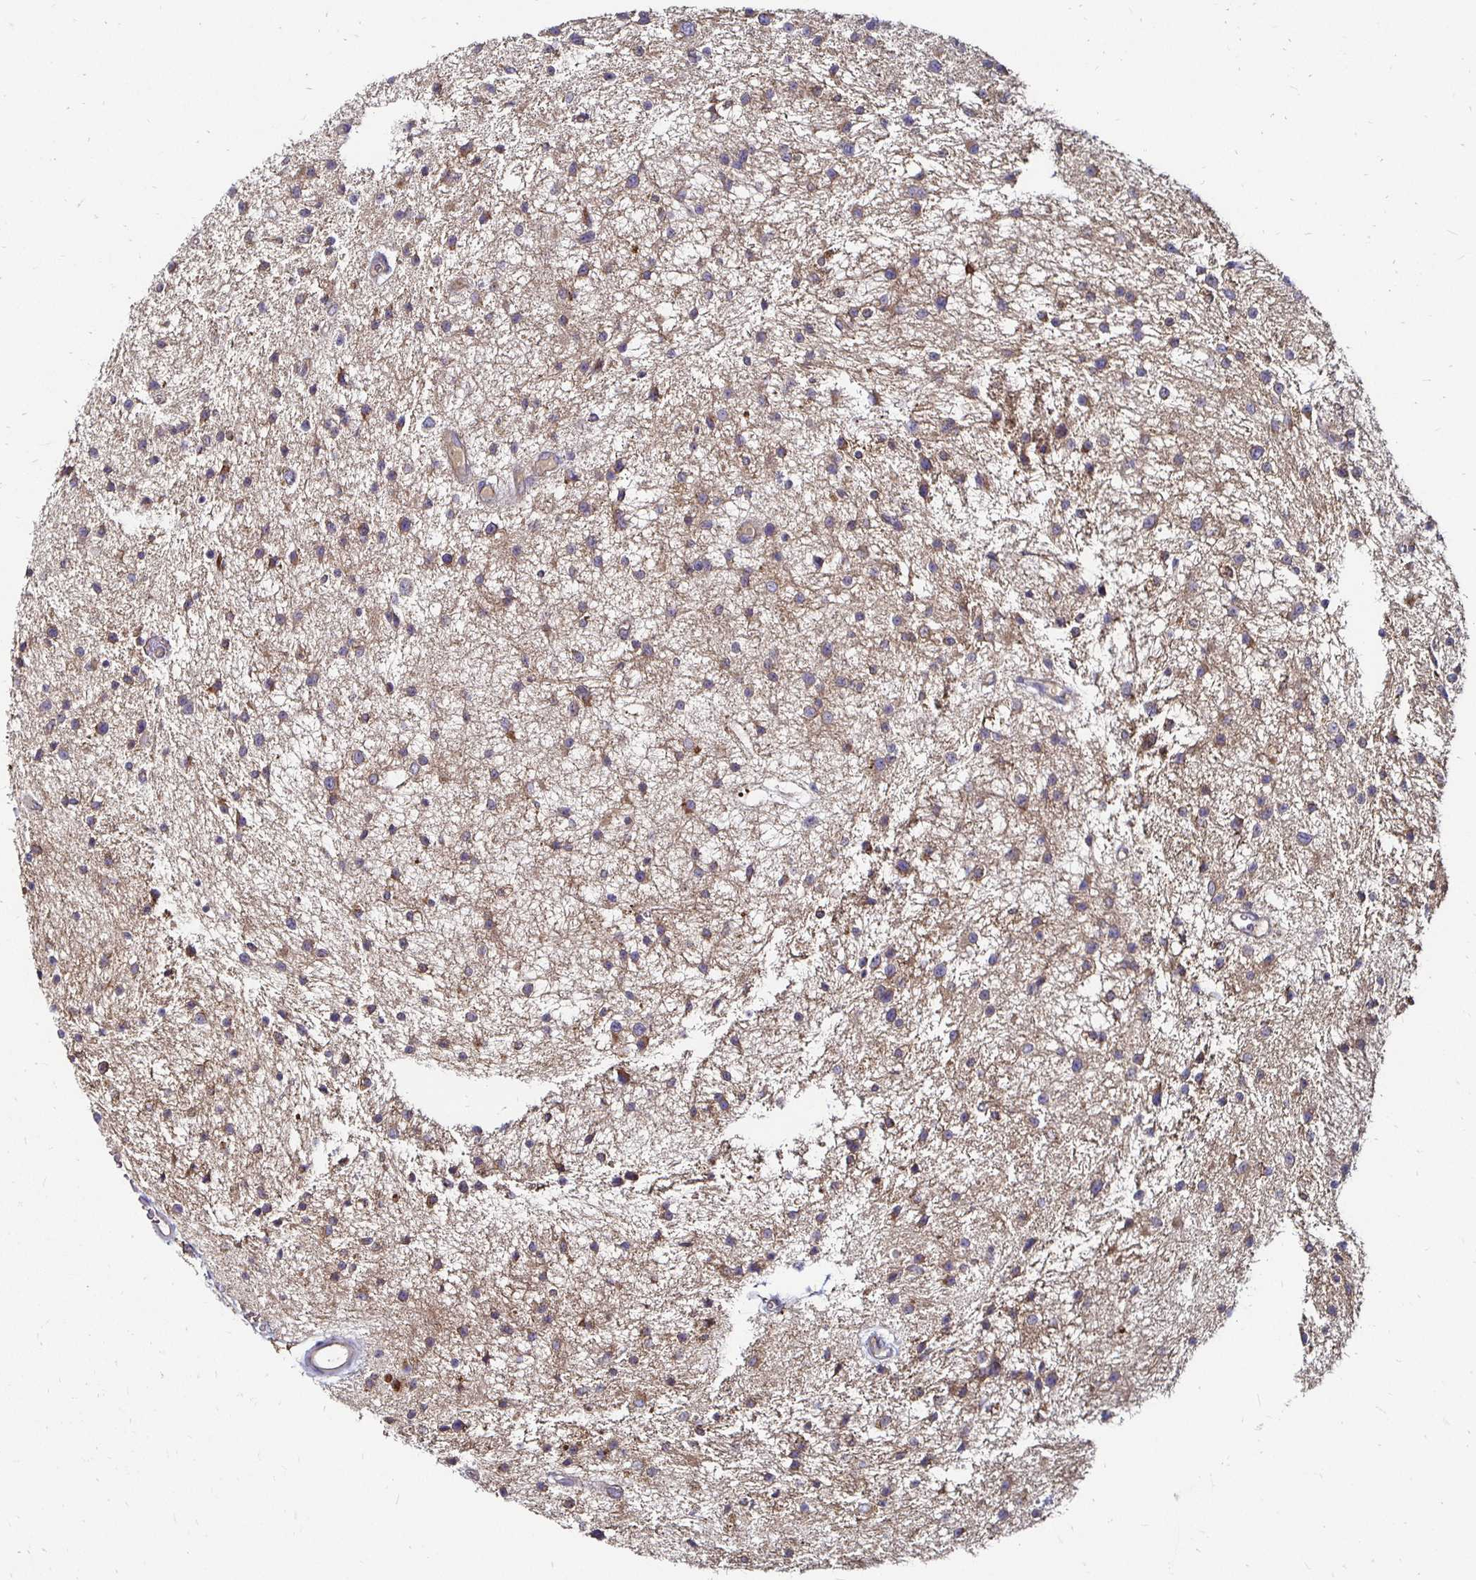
{"staining": {"intensity": "moderate", "quantity": "25%-75%", "location": "cytoplasmic/membranous"}, "tissue": "glioma", "cell_type": "Tumor cells", "image_type": "cancer", "snomed": [{"axis": "morphology", "description": "Glioma, malignant, Low grade"}, {"axis": "topography", "description": "Brain"}], "caption": "IHC (DAB (3,3'-diaminobenzidine)) staining of human glioma exhibits moderate cytoplasmic/membranous protein positivity in about 25%-75% of tumor cells. Immunohistochemistry (ihc) stains the protein of interest in brown and the nuclei are stained blue.", "gene": "NCSTN", "patient": {"sex": "male", "age": 43}}